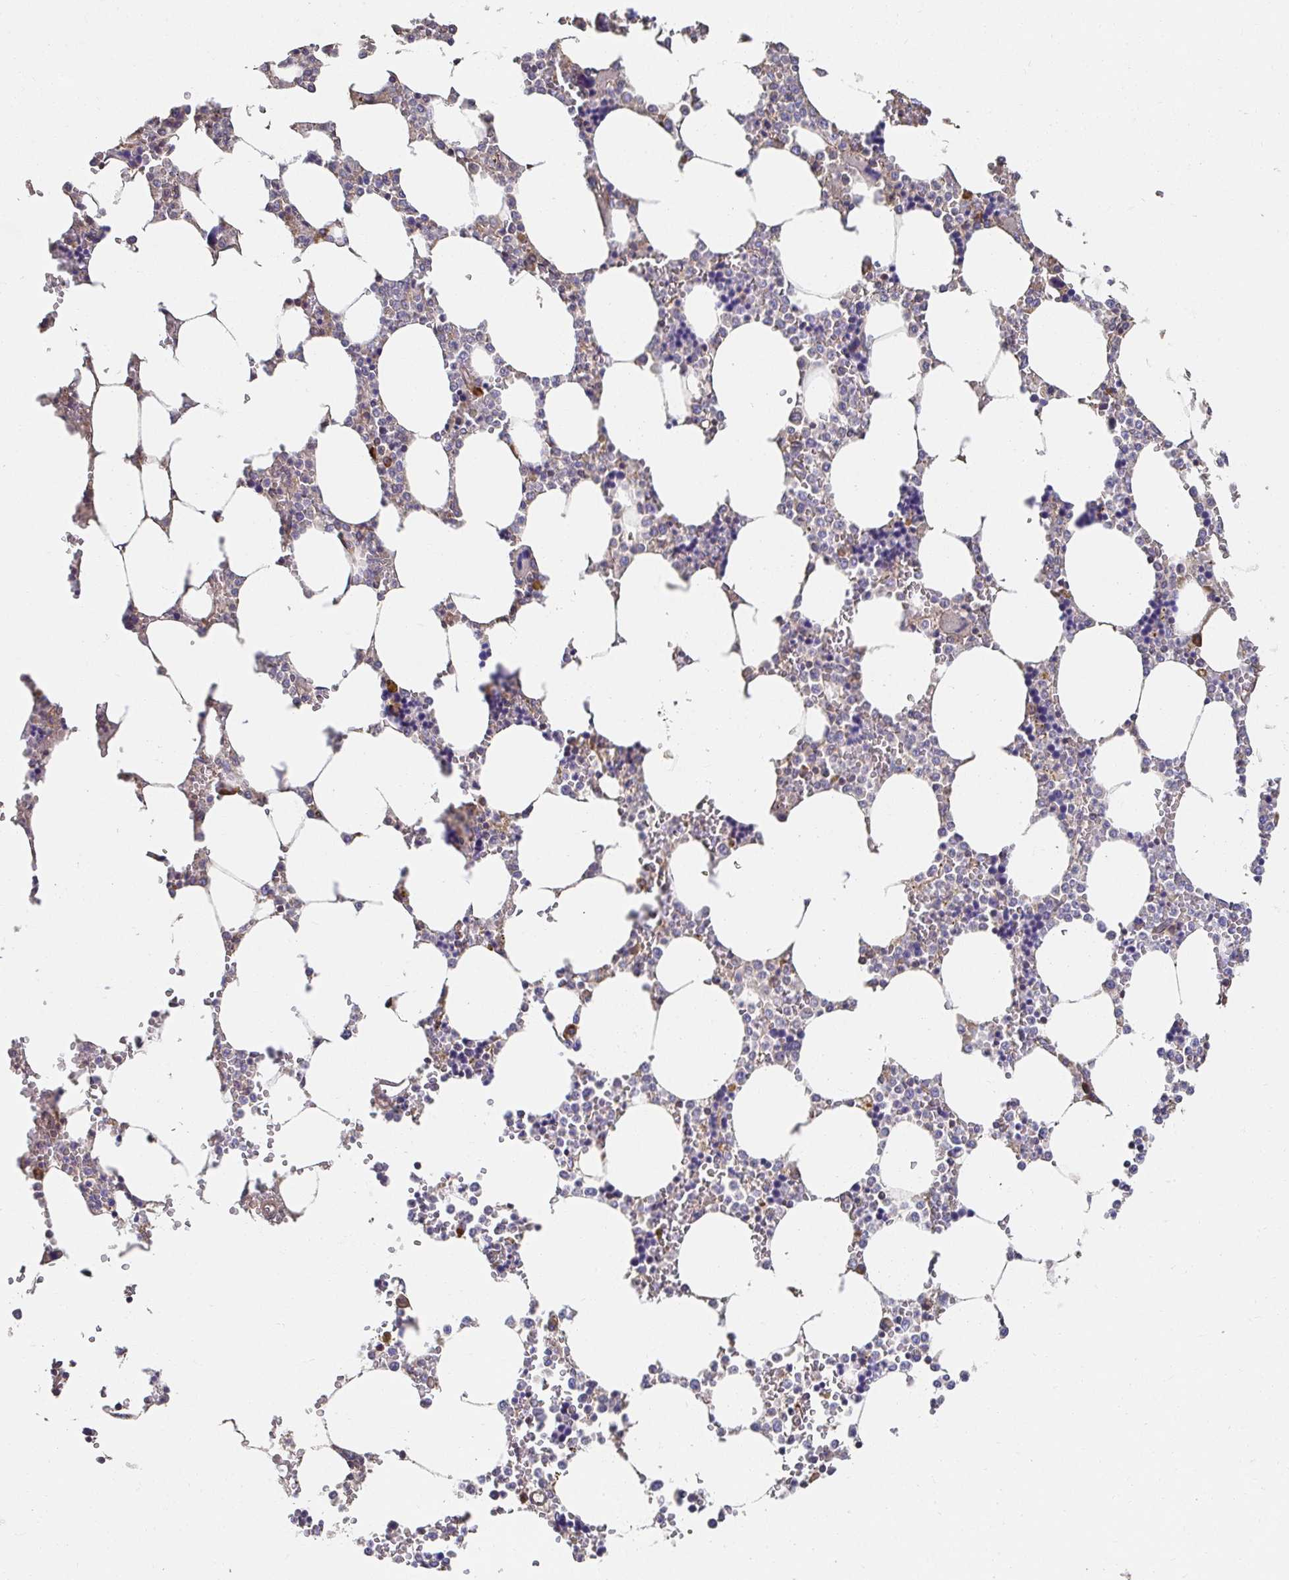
{"staining": {"intensity": "negative", "quantity": "none", "location": "none"}, "tissue": "bone marrow", "cell_type": "Hematopoietic cells", "image_type": "normal", "snomed": [{"axis": "morphology", "description": "Normal tissue, NOS"}, {"axis": "topography", "description": "Bone marrow"}], "caption": "Hematopoietic cells are negative for brown protein staining in benign bone marrow. (Stains: DAB immunohistochemistry with hematoxylin counter stain, Microscopy: brightfield microscopy at high magnification).", "gene": "APBB1", "patient": {"sex": "male", "age": 64}}